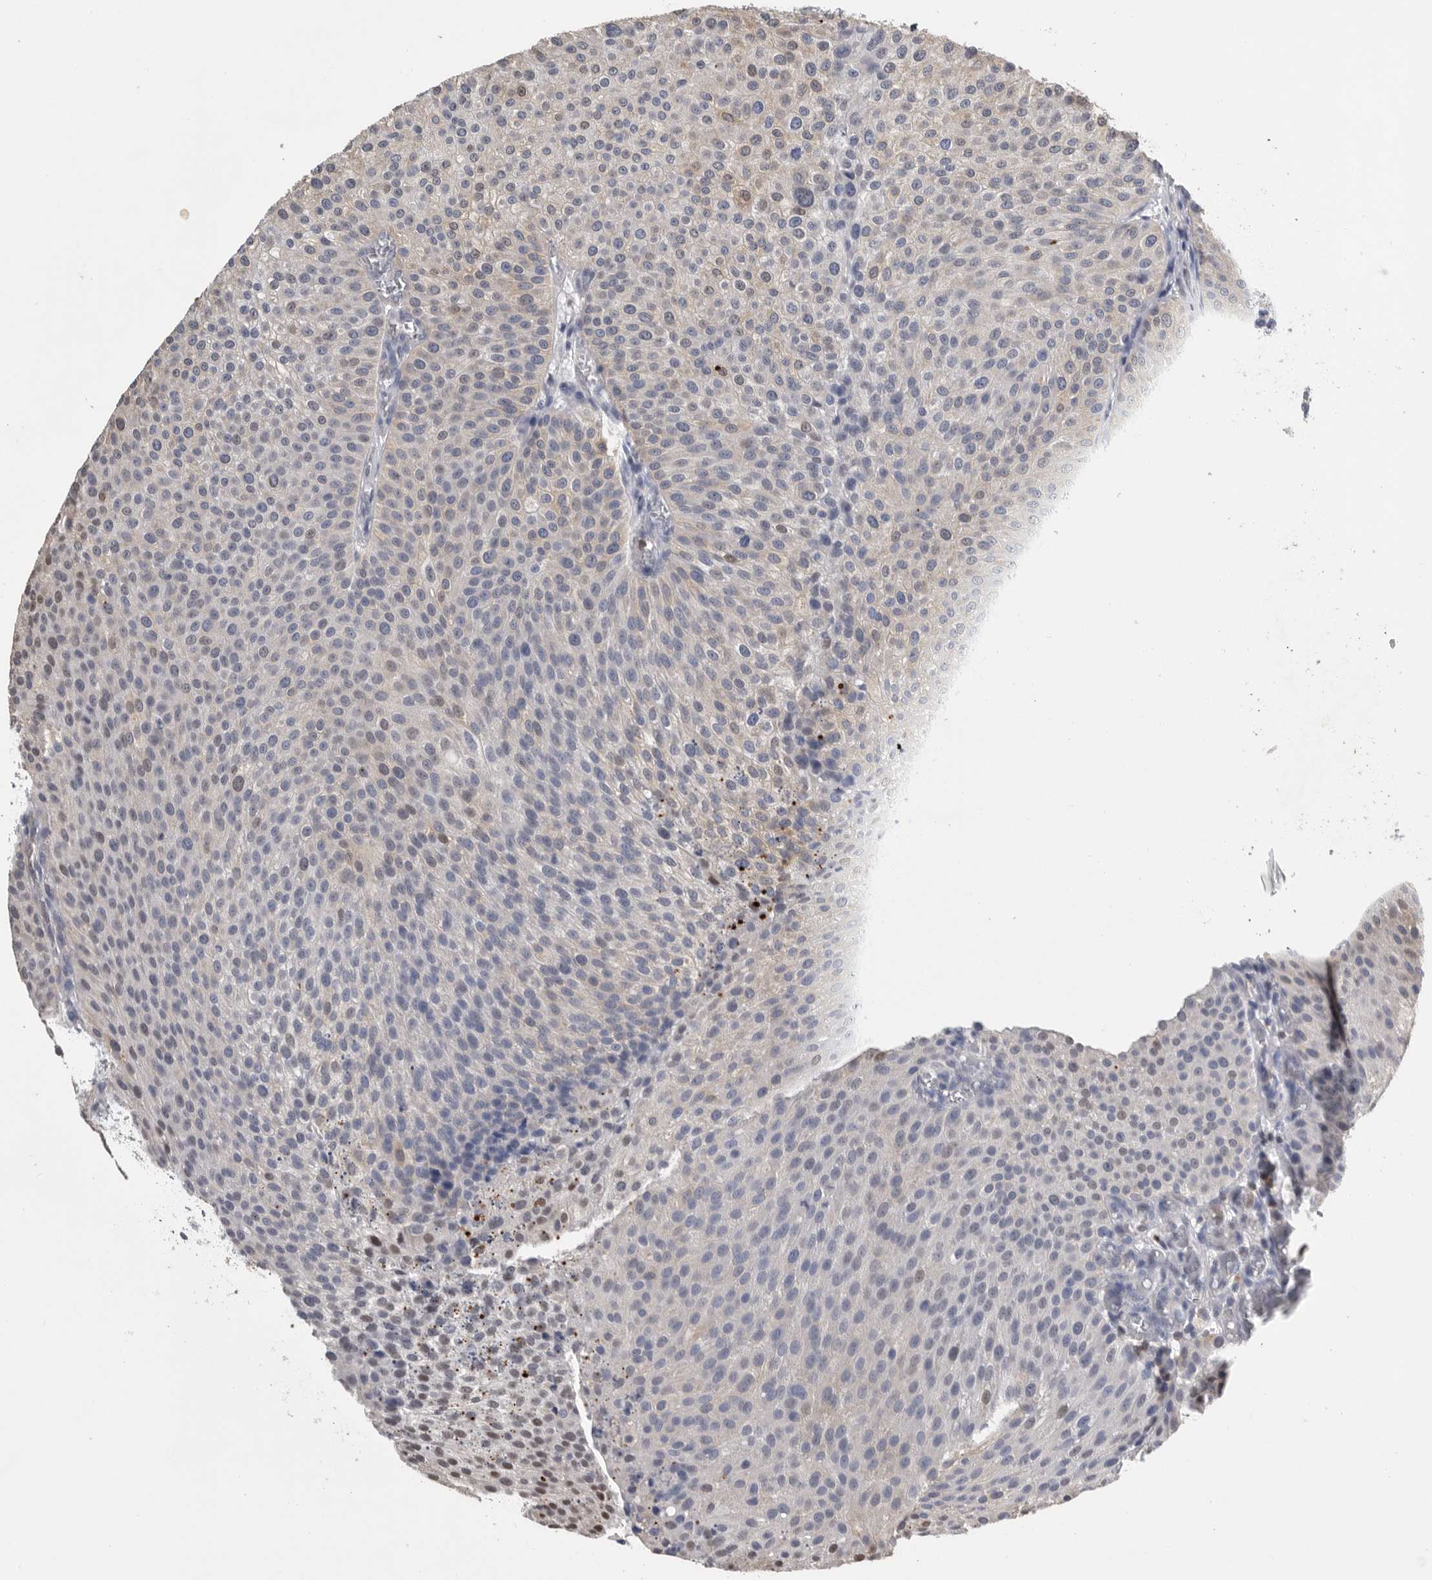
{"staining": {"intensity": "weak", "quantity": "<25%", "location": "nuclear"}, "tissue": "urothelial cancer", "cell_type": "Tumor cells", "image_type": "cancer", "snomed": [{"axis": "morphology", "description": "Urothelial carcinoma, Low grade"}, {"axis": "topography", "description": "Smooth muscle"}, {"axis": "topography", "description": "Urinary bladder"}], "caption": "High magnification brightfield microscopy of urothelial cancer stained with DAB (brown) and counterstained with hematoxylin (blue): tumor cells show no significant positivity.", "gene": "PDCD4", "patient": {"sex": "male", "age": 60}}